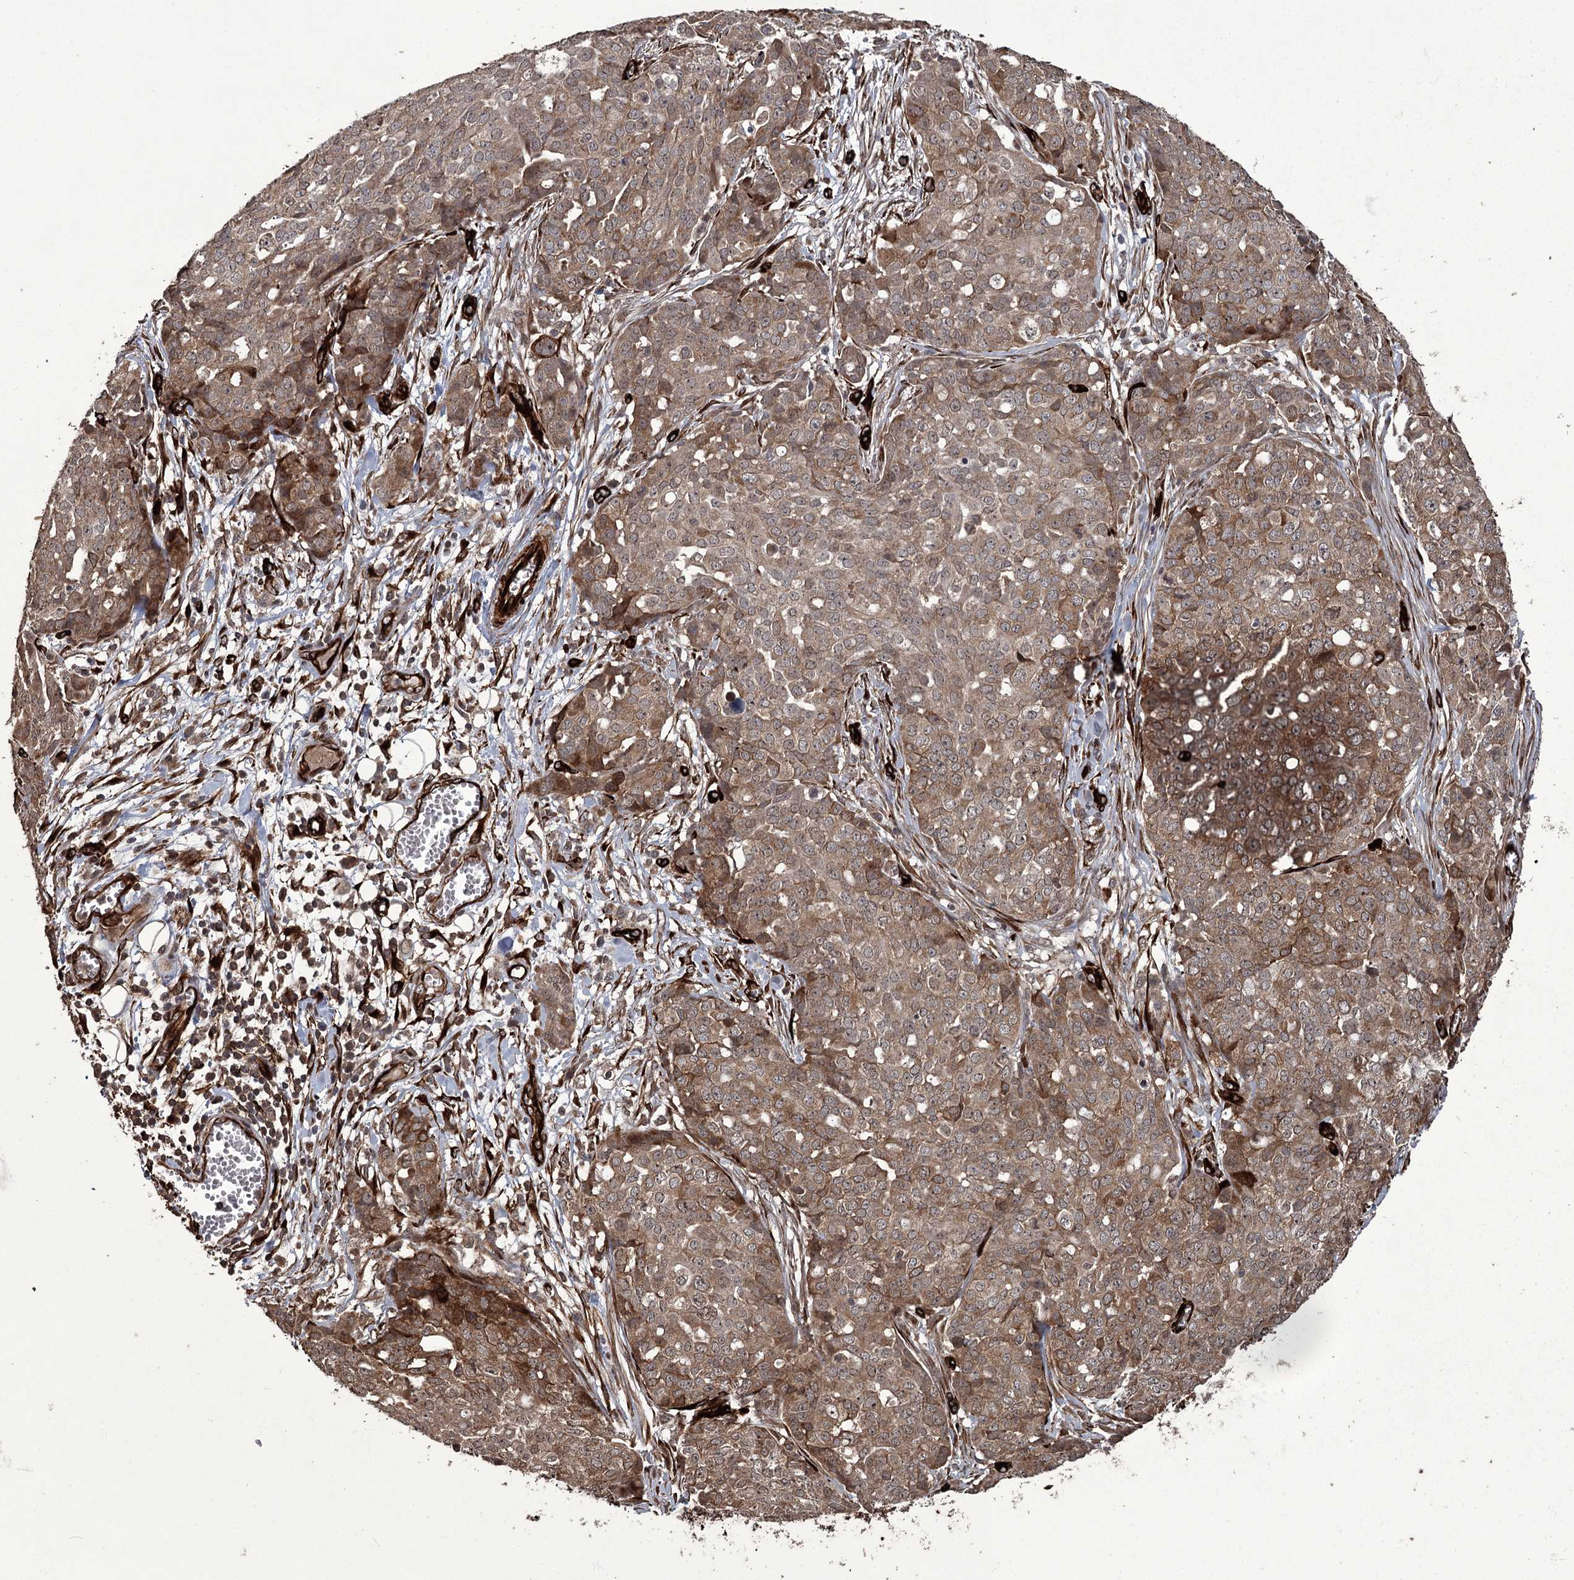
{"staining": {"intensity": "moderate", "quantity": ">75%", "location": "cytoplasmic/membranous"}, "tissue": "ovarian cancer", "cell_type": "Tumor cells", "image_type": "cancer", "snomed": [{"axis": "morphology", "description": "Cystadenocarcinoma, serous, NOS"}, {"axis": "topography", "description": "Soft tissue"}, {"axis": "topography", "description": "Ovary"}], "caption": "A micrograph of human ovarian cancer stained for a protein reveals moderate cytoplasmic/membranous brown staining in tumor cells.", "gene": "RPAP3", "patient": {"sex": "female", "age": 57}}